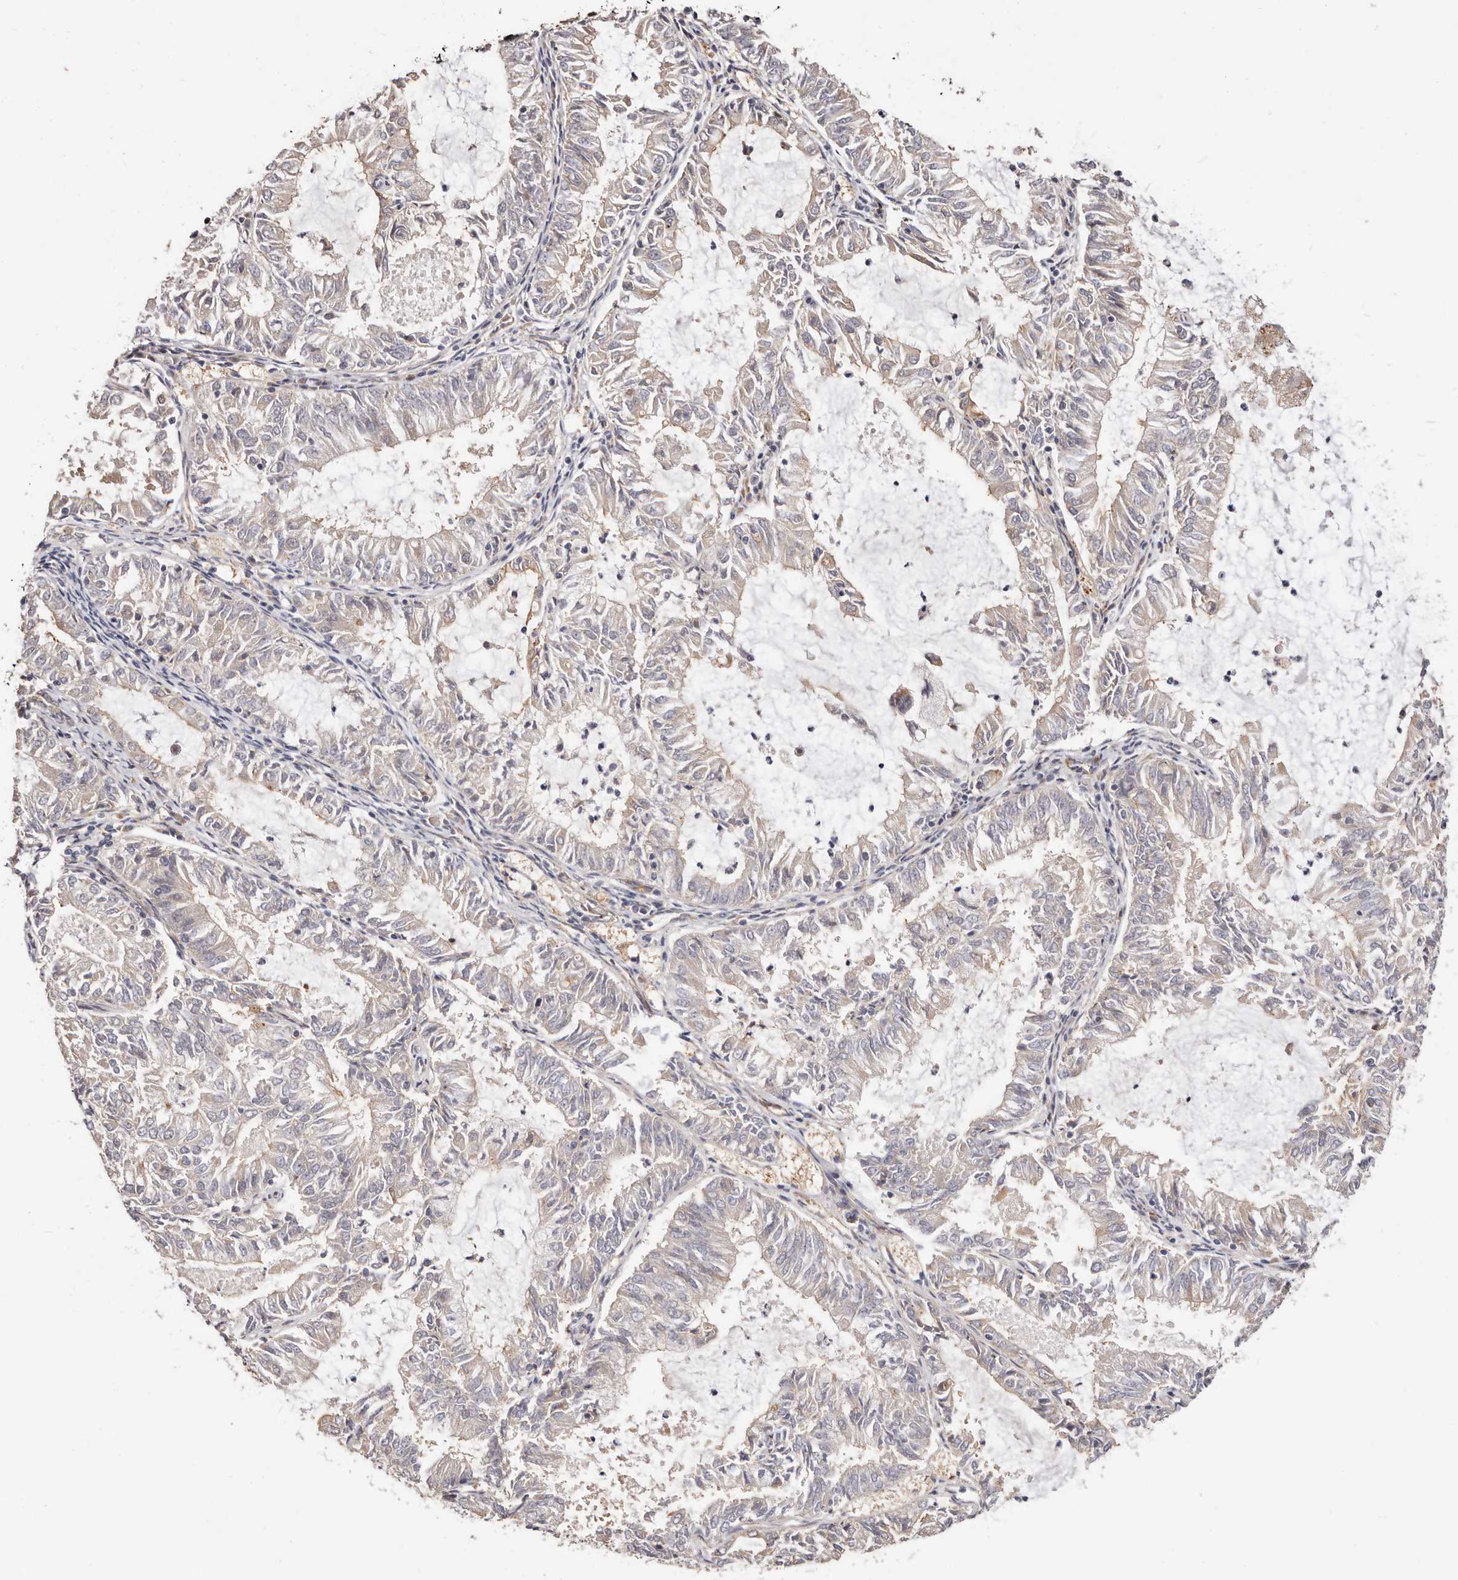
{"staining": {"intensity": "weak", "quantity": "<25%", "location": "cytoplasmic/membranous"}, "tissue": "endometrial cancer", "cell_type": "Tumor cells", "image_type": "cancer", "snomed": [{"axis": "morphology", "description": "Adenocarcinoma, NOS"}, {"axis": "topography", "description": "Endometrium"}], "caption": "Human endometrial cancer stained for a protein using immunohistochemistry (IHC) shows no expression in tumor cells.", "gene": "TRIP13", "patient": {"sex": "female", "age": 57}}